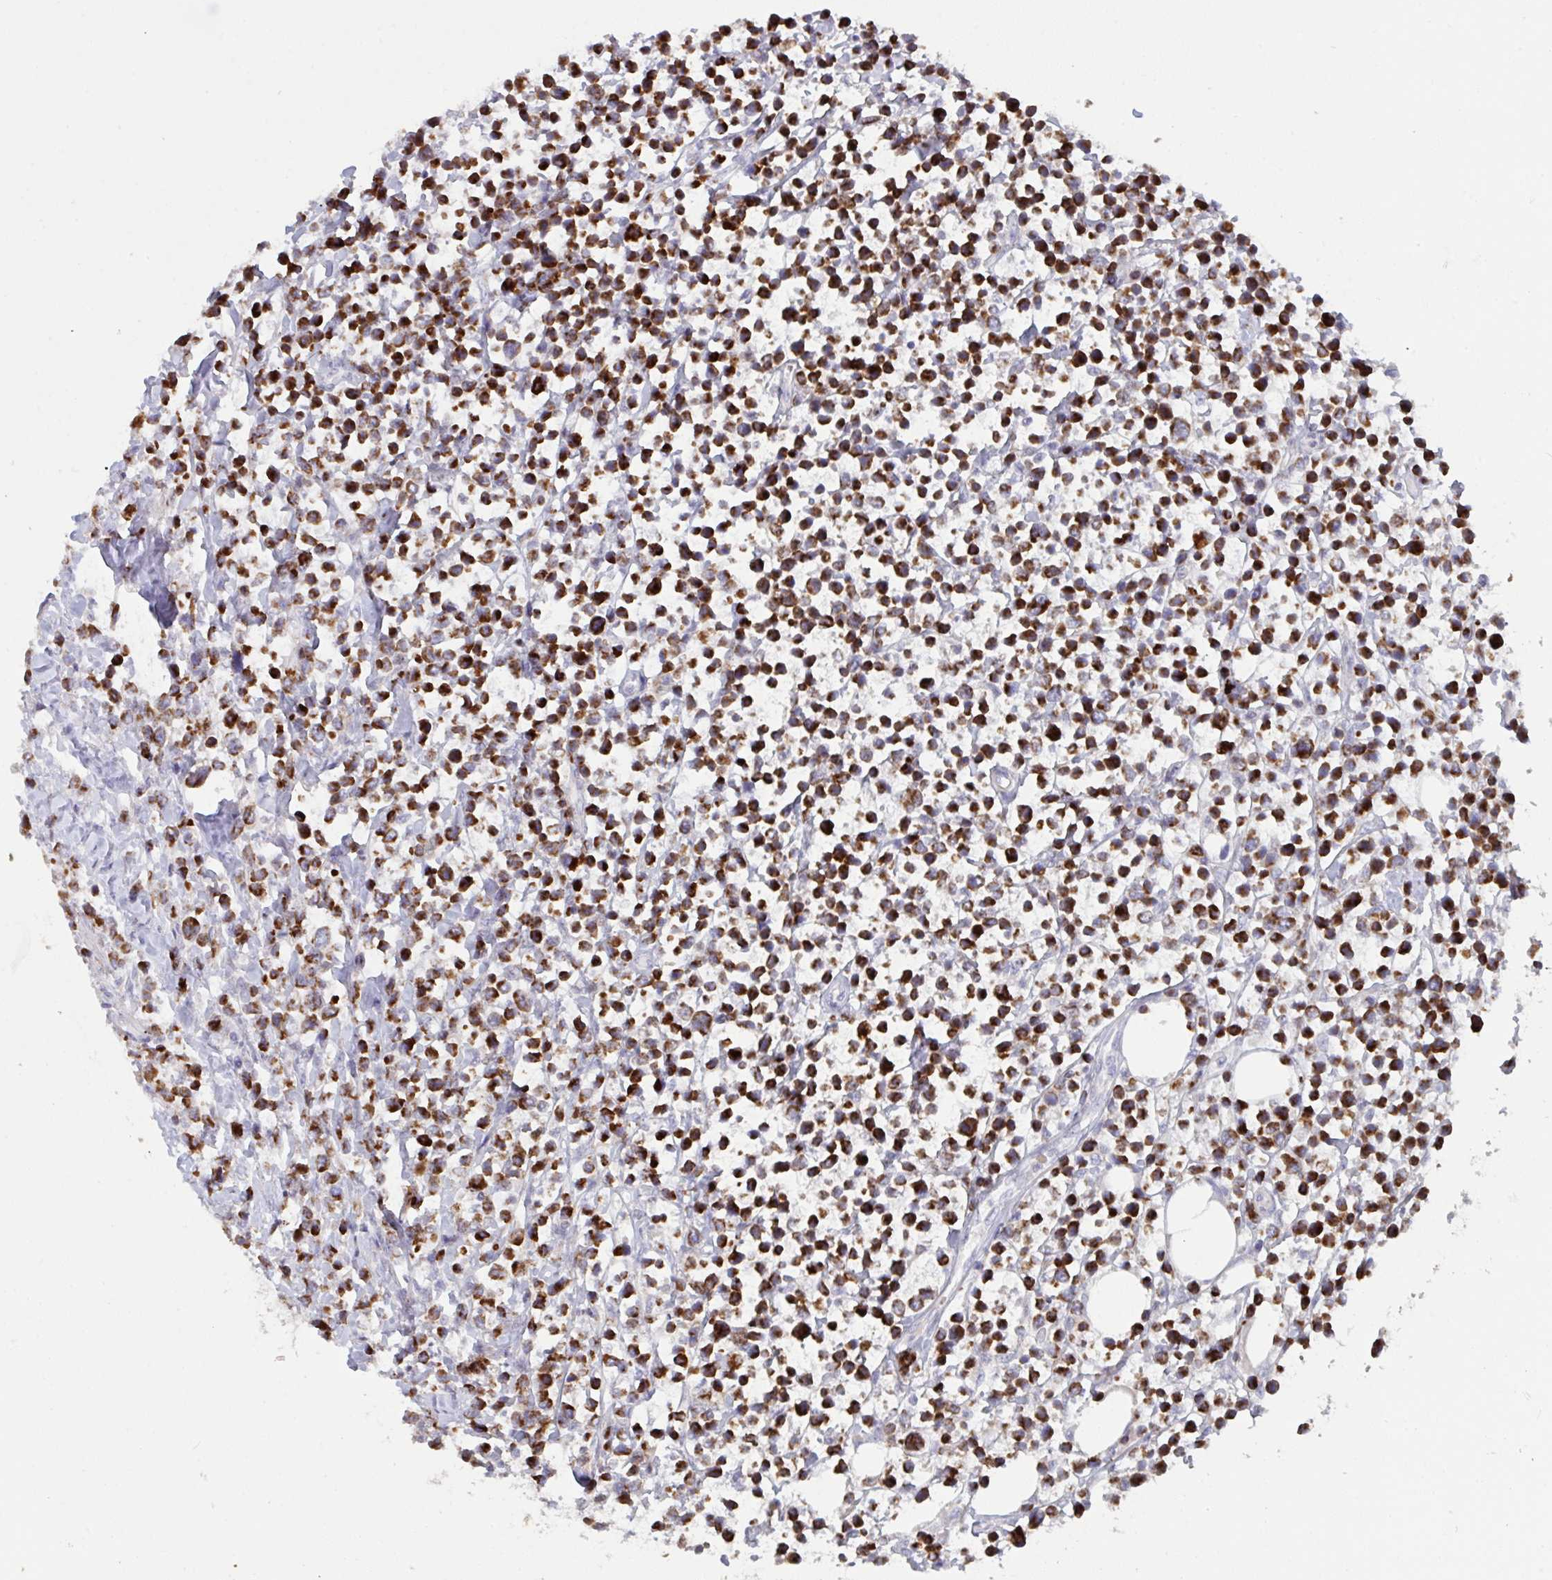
{"staining": {"intensity": "strong", "quantity": ">75%", "location": "cytoplasmic/membranous"}, "tissue": "lymphoma", "cell_type": "Tumor cells", "image_type": "cancer", "snomed": [{"axis": "morphology", "description": "Malignant lymphoma, non-Hodgkin's type, High grade"}, {"axis": "topography", "description": "Soft tissue"}], "caption": "Human lymphoma stained for a protein (brown) shows strong cytoplasmic/membranous positive staining in about >75% of tumor cells.", "gene": "MICOS10", "patient": {"sex": "female", "age": 56}}